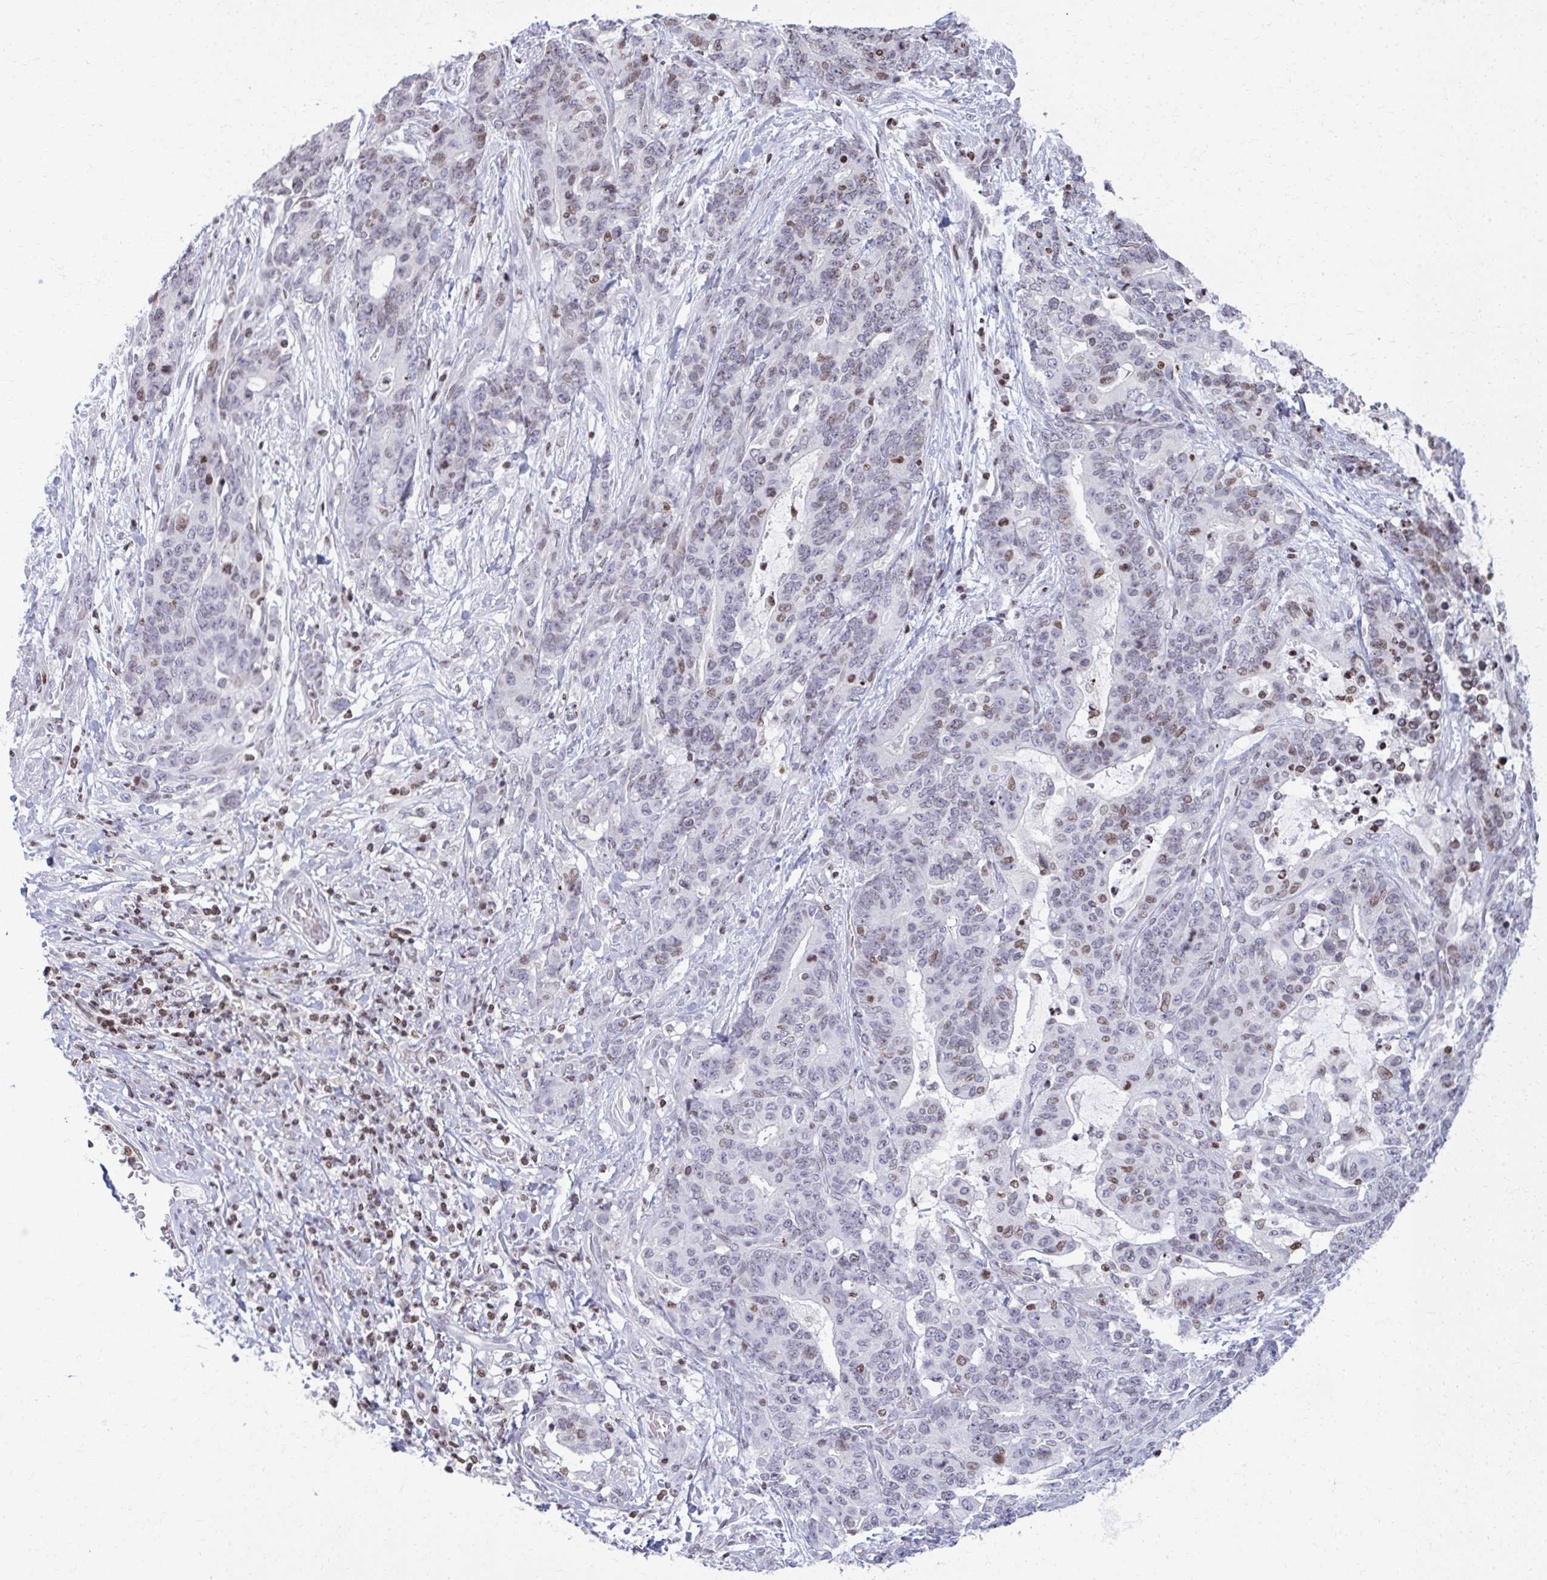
{"staining": {"intensity": "weak", "quantity": "25%-75%", "location": "nuclear"}, "tissue": "stomach cancer", "cell_type": "Tumor cells", "image_type": "cancer", "snomed": [{"axis": "morphology", "description": "Normal tissue, NOS"}, {"axis": "morphology", "description": "Adenocarcinoma, NOS"}, {"axis": "topography", "description": "Stomach"}], "caption": "Adenocarcinoma (stomach) tissue shows weak nuclear expression in approximately 25%-75% of tumor cells", "gene": "AP5M1", "patient": {"sex": "female", "age": 64}}